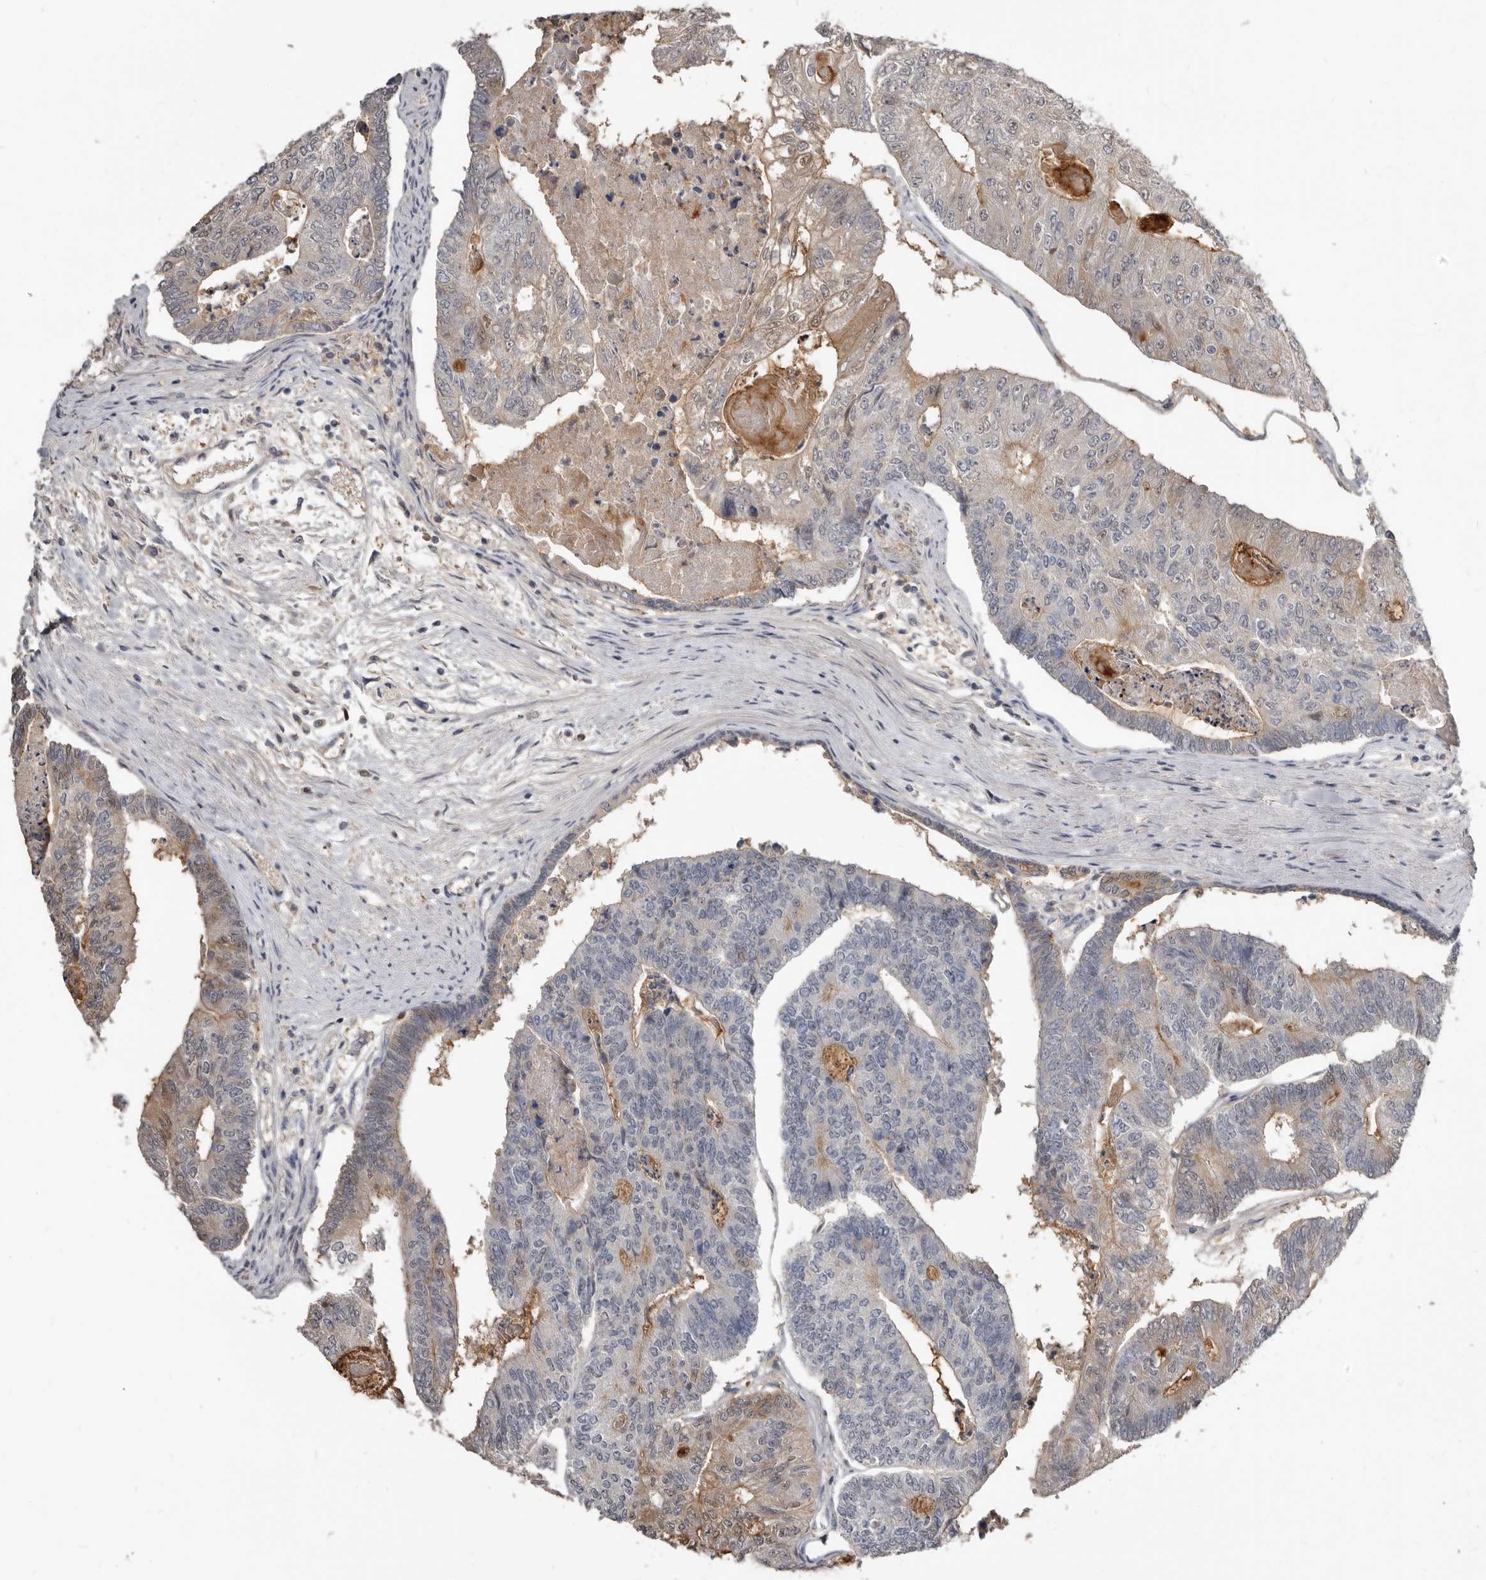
{"staining": {"intensity": "weak", "quantity": "25%-75%", "location": "cytoplasmic/membranous"}, "tissue": "colorectal cancer", "cell_type": "Tumor cells", "image_type": "cancer", "snomed": [{"axis": "morphology", "description": "Adenocarcinoma, NOS"}, {"axis": "topography", "description": "Colon"}], "caption": "Immunohistochemical staining of human colorectal cancer displays weak cytoplasmic/membranous protein staining in about 25%-75% of tumor cells. (DAB (3,3'-diaminobenzidine) = brown stain, brightfield microscopy at high magnification).", "gene": "RBKS", "patient": {"sex": "female", "age": 67}}